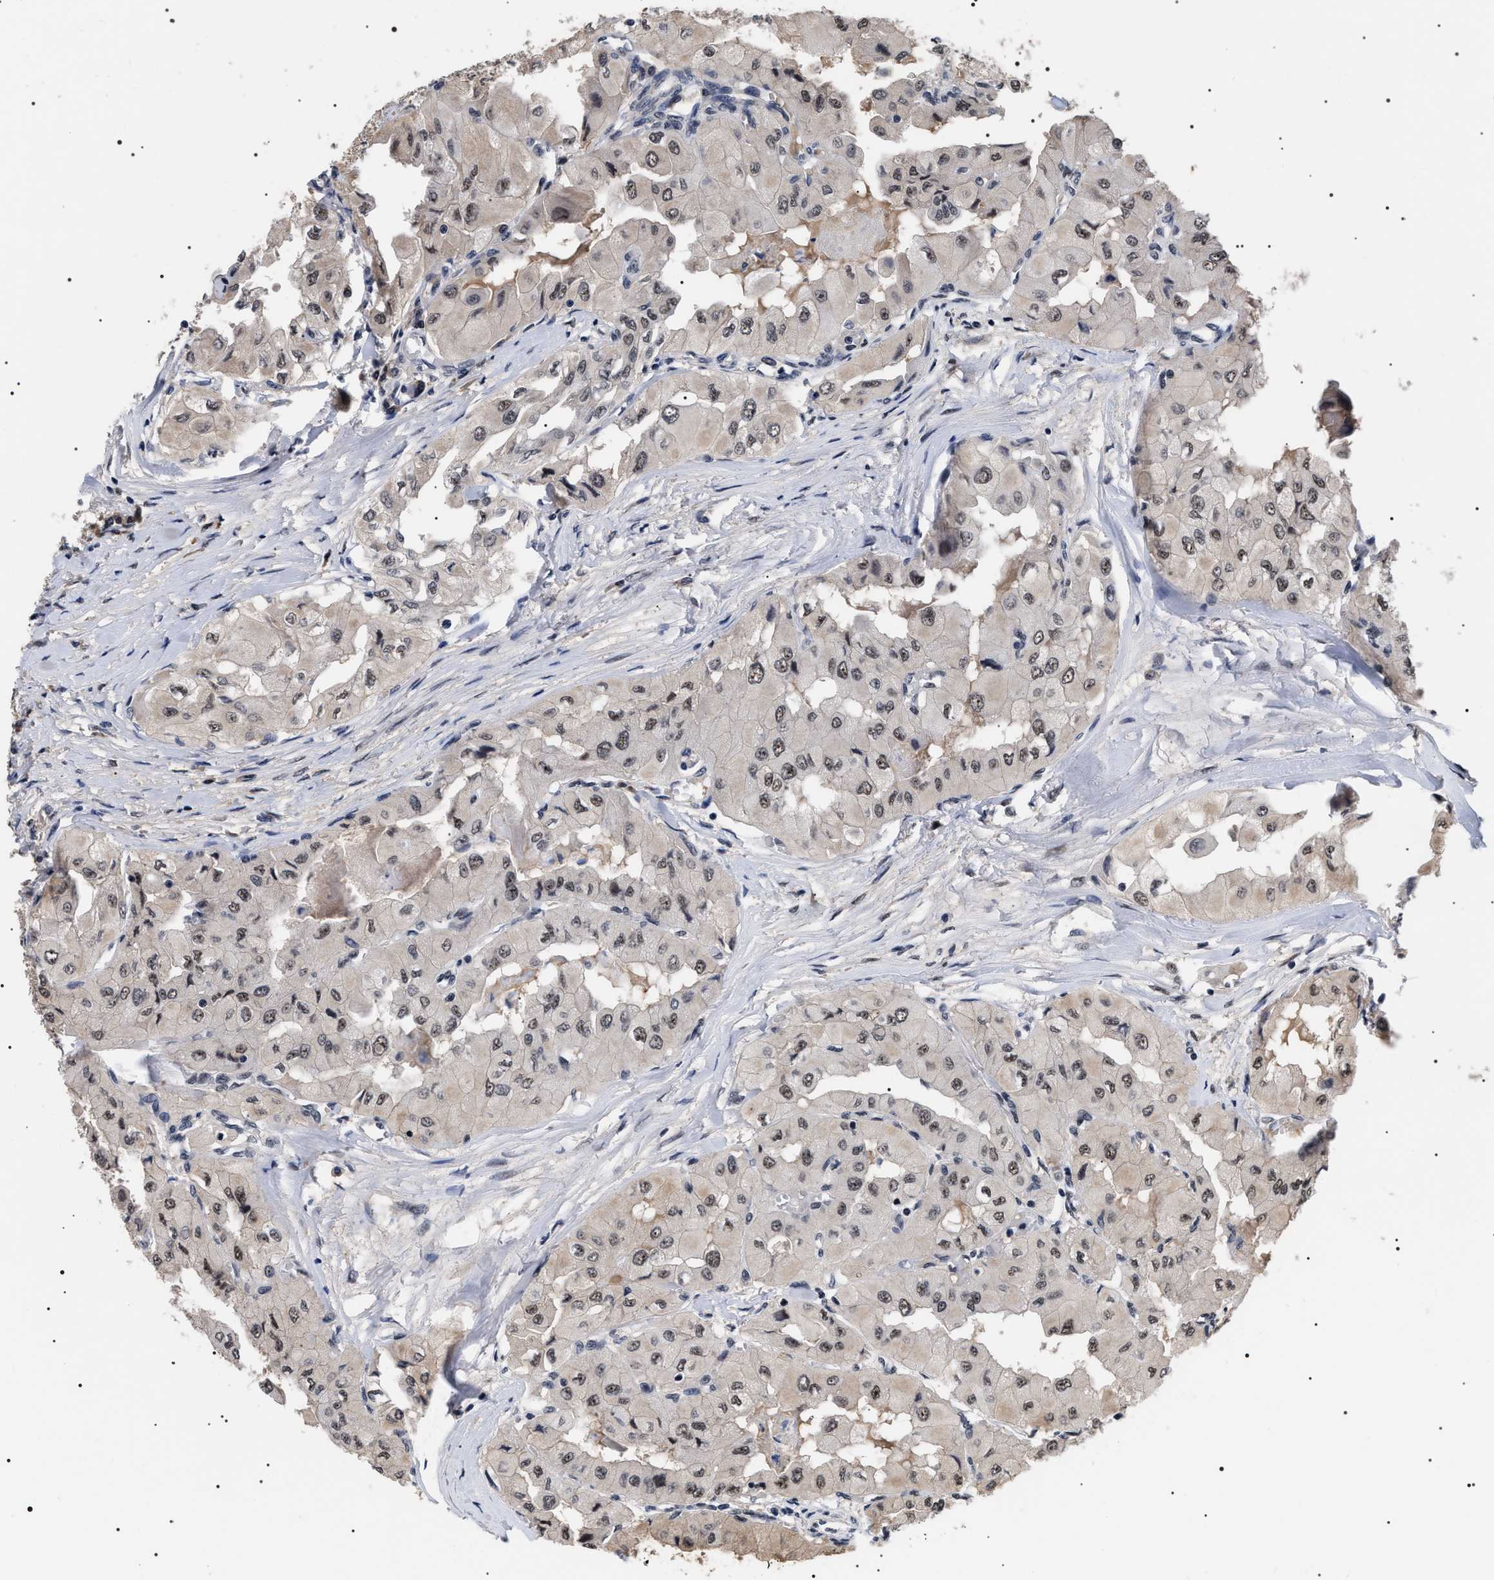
{"staining": {"intensity": "strong", "quantity": "25%-75%", "location": "nuclear"}, "tissue": "thyroid cancer", "cell_type": "Tumor cells", "image_type": "cancer", "snomed": [{"axis": "morphology", "description": "Papillary adenocarcinoma, NOS"}, {"axis": "topography", "description": "Thyroid gland"}], "caption": "DAB (3,3'-diaminobenzidine) immunohistochemical staining of thyroid cancer exhibits strong nuclear protein positivity in about 25%-75% of tumor cells.", "gene": "CAAP1", "patient": {"sex": "female", "age": 59}}